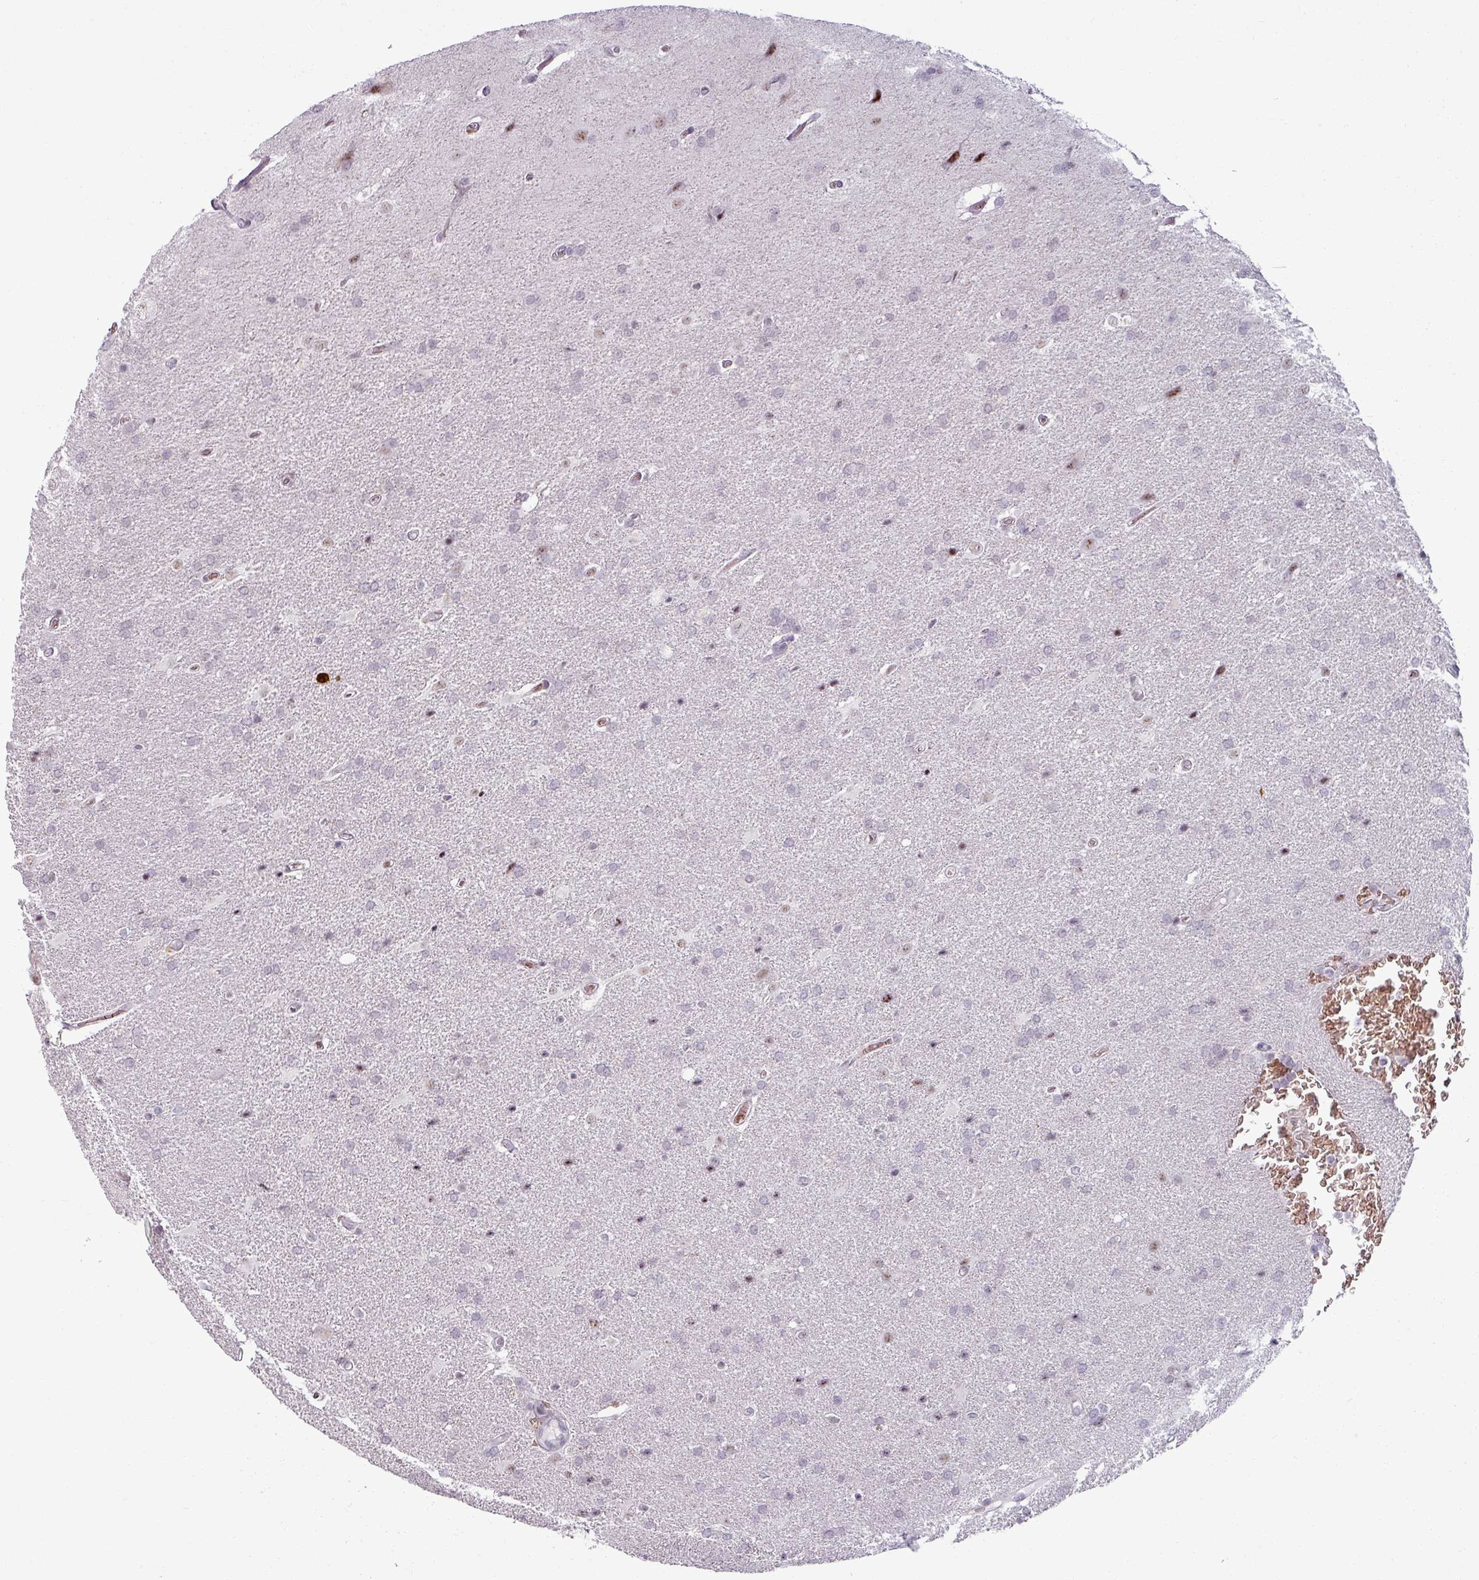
{"staining": {"intensity": "negative", "quantity": "none", "location": "none"}, "tissue": "glioma", "cell_type": "Tumor cells", "image_type": "cancer", "snomed": [{"axis": "morphology", "description": "Glioma, malignant, High grade"}, {"axis": "topography", "description": "Brain"}], "caption": "Immunohistochemical staining of human glioma shows no significant staining in tumor cells.", "gene": "NCOR1", "patient": {"sex": "male", "age": 56}}